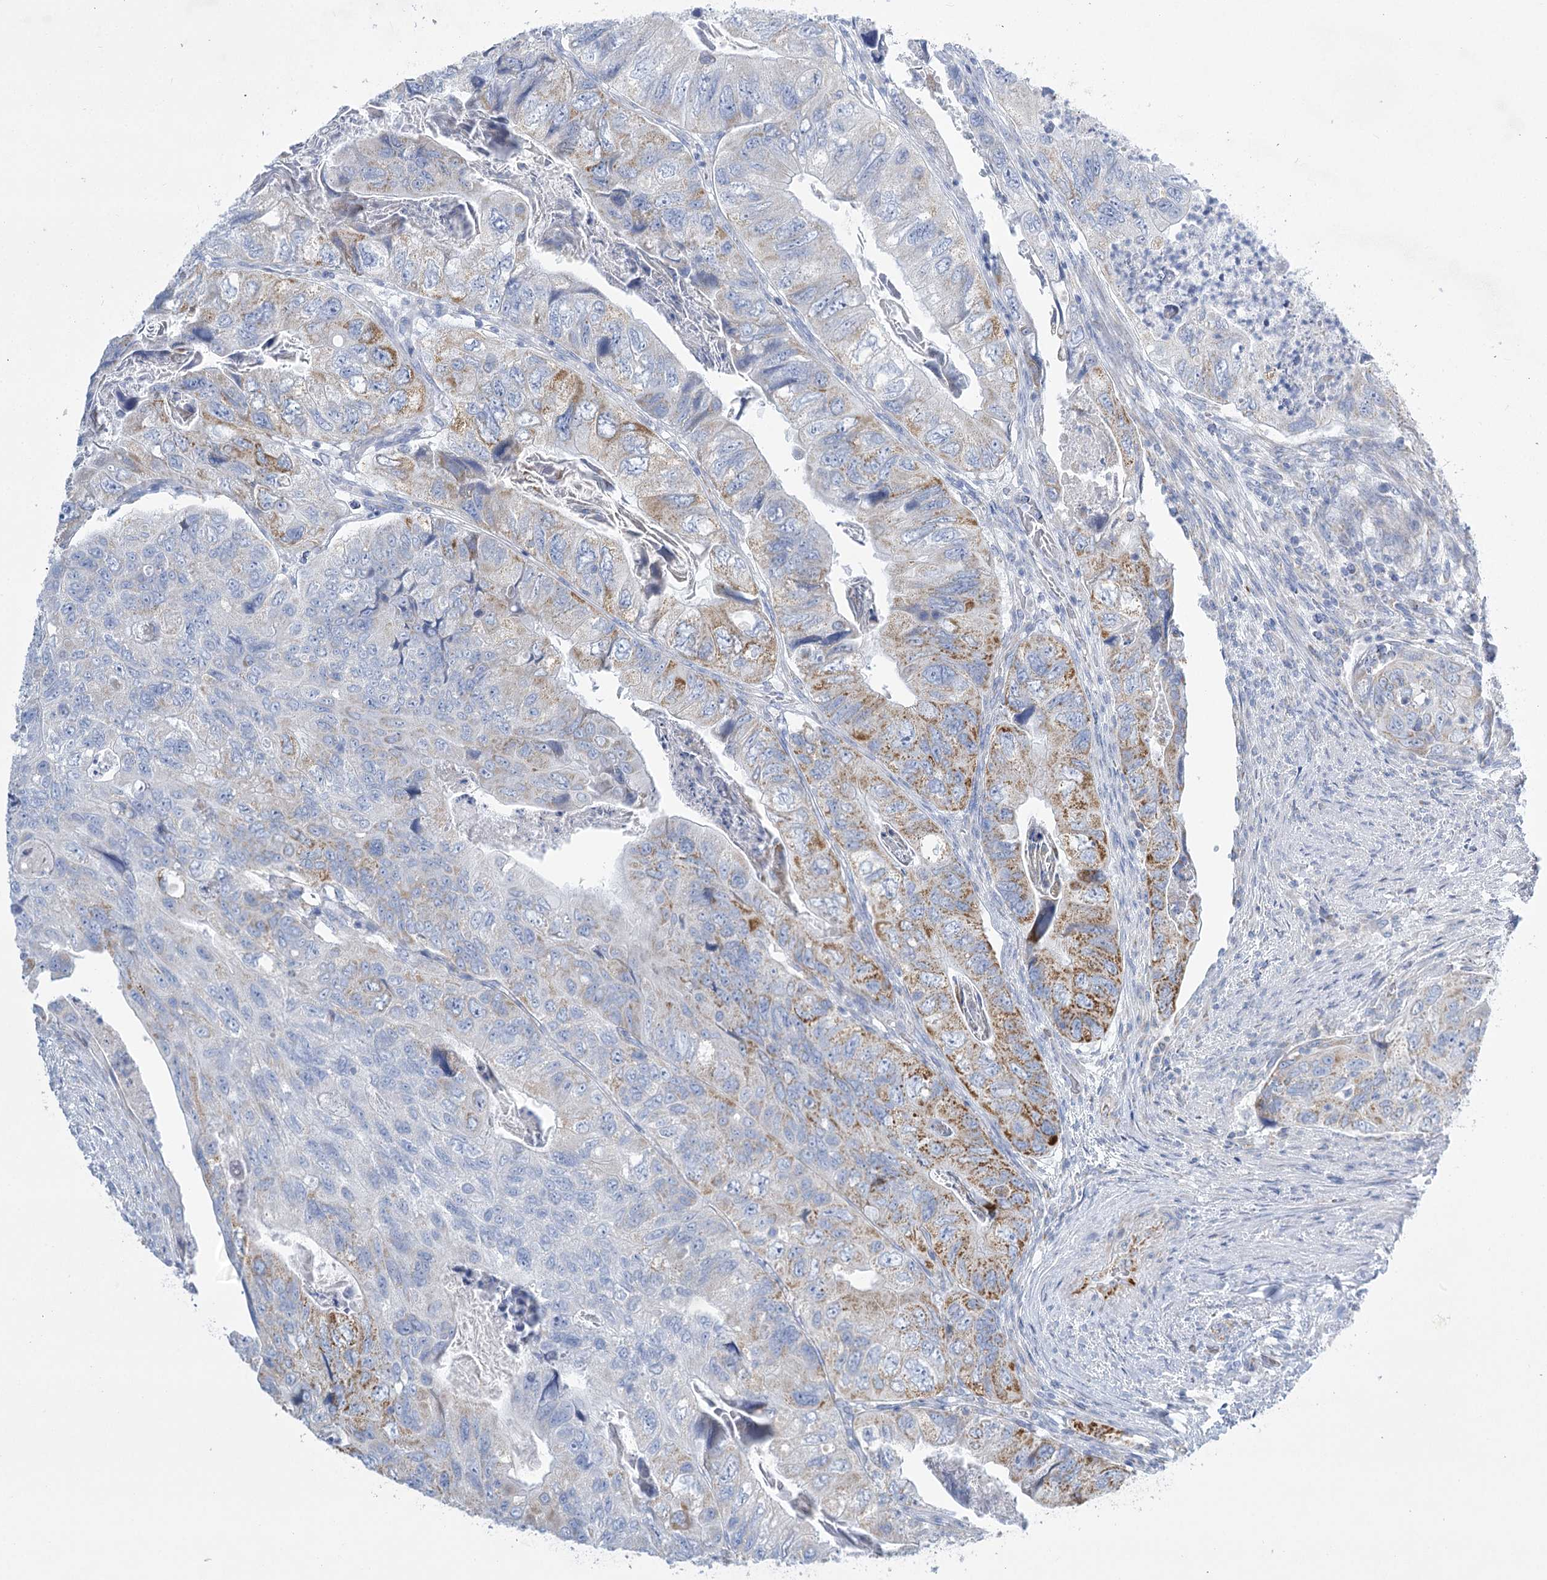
{"staining": {"intensity": "strong", "quantity": "<25%", "location": "cytoplasmic/membranous"}, "tissue": "colorectal cancer", "cell_type": "Tumor cells", "image_type": "cancer", "snomed": [{"axis": "morphology", "description": "Adenocarcinoma, NOS"}, {"axis": "topography", "description": "Rectum"}], "caption": "DAB immunohistochemical staining of adenocarcinoma (colorectal) exhibits strong cytoplasmic/membranous protein expression in approximately <25% of tumor cells. (DAB = brown stain, brightfield microscopy at high magnification).", "gene": "DHTKD1", "patient": {"sex": "male", "age": 63}}